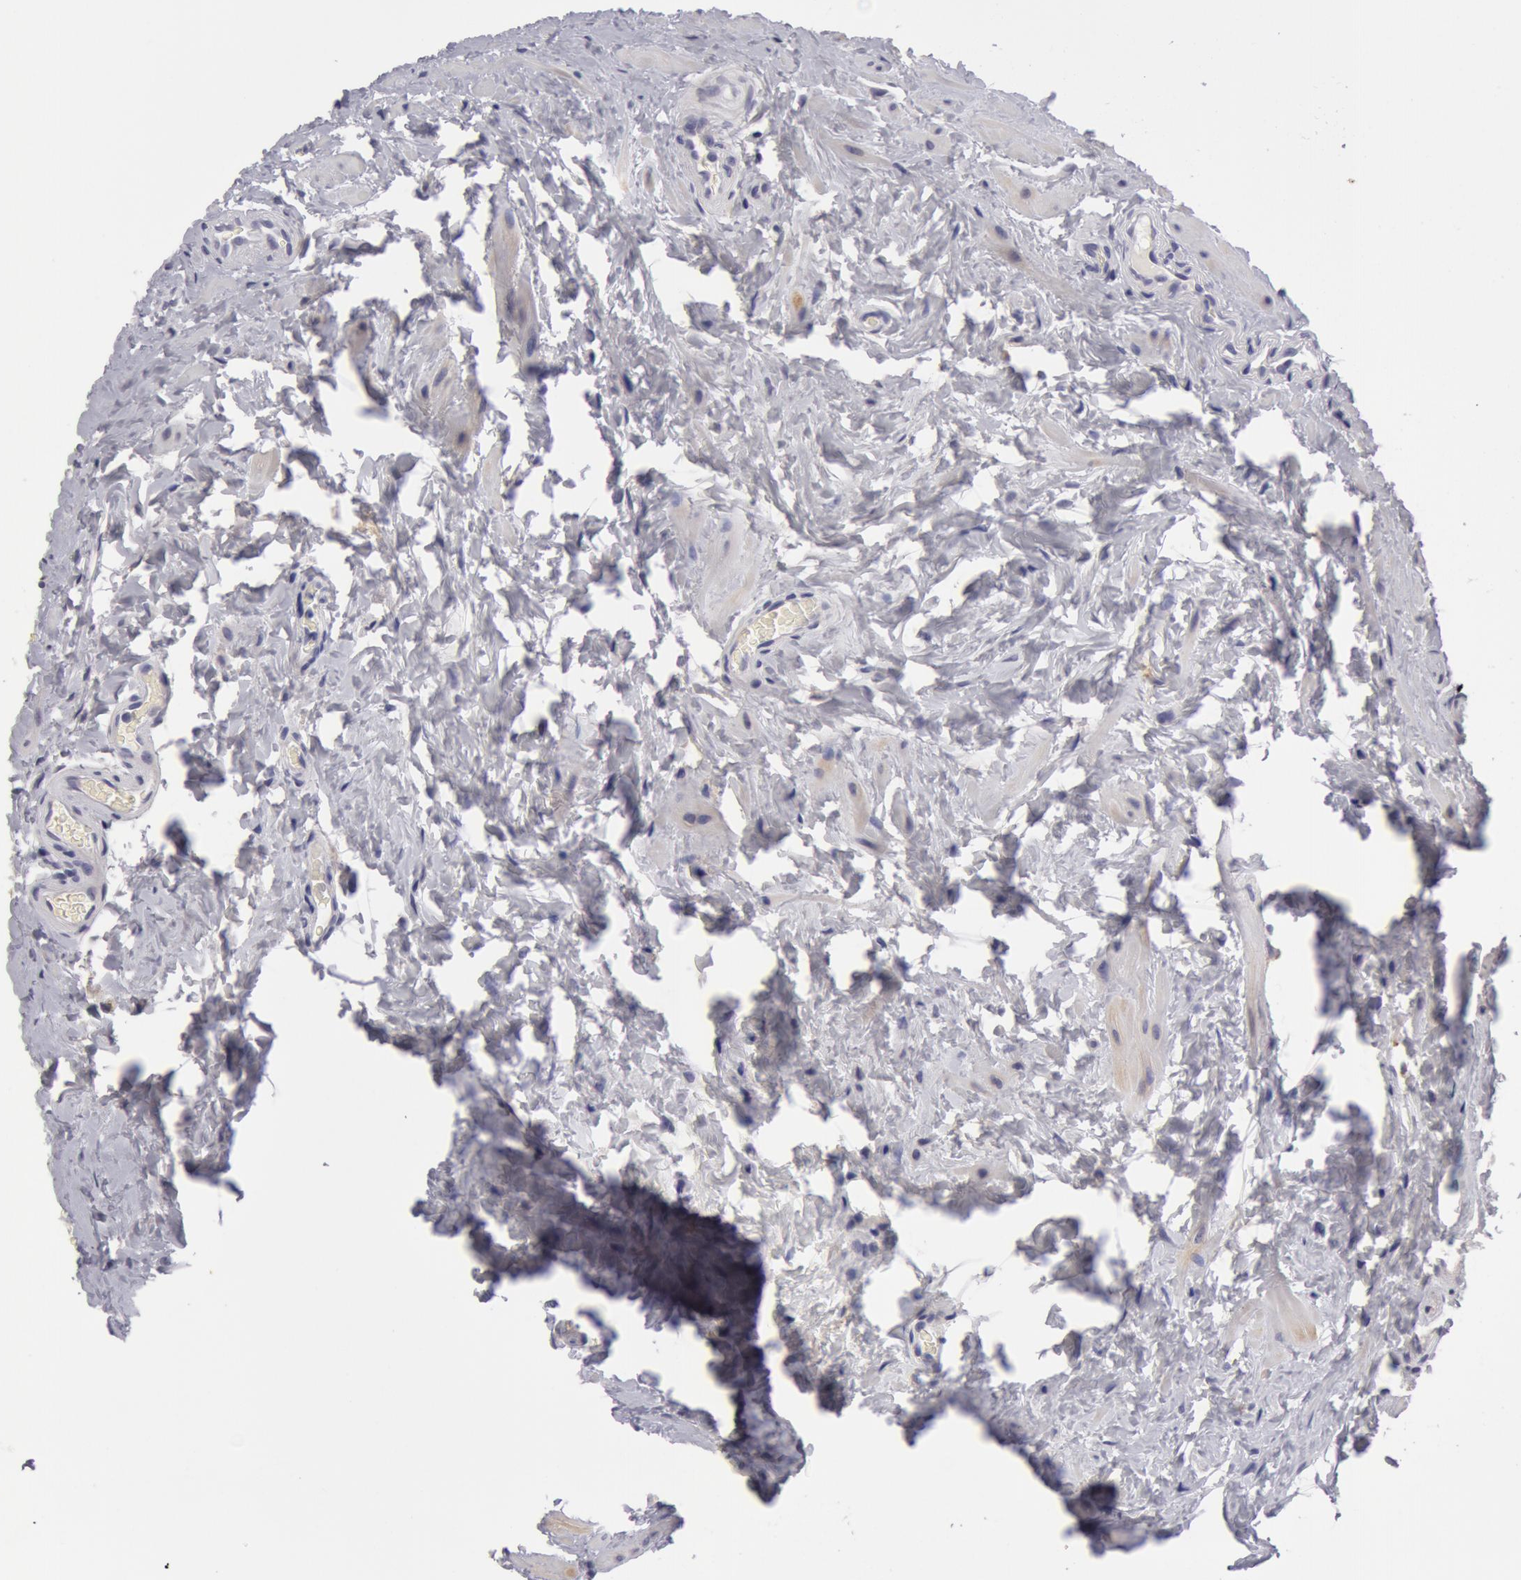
{"staining": {"intensity": "negative", "quantity": "none", "location": "none"}, "tissue": "epididymis", "cell_type": "Glandular cells", "image_type": "normal", "snomed": [{"axis": "morphology", "description": "Normal tissue, NOS"}, {"axis": "topography", "description": "Epididymis"}], "caption": "Epididymis stained for a protein using IHC shows no expression glandular cells.", "gene": "NLGN4X", "patient": {"sex": "male", "age": 23}}